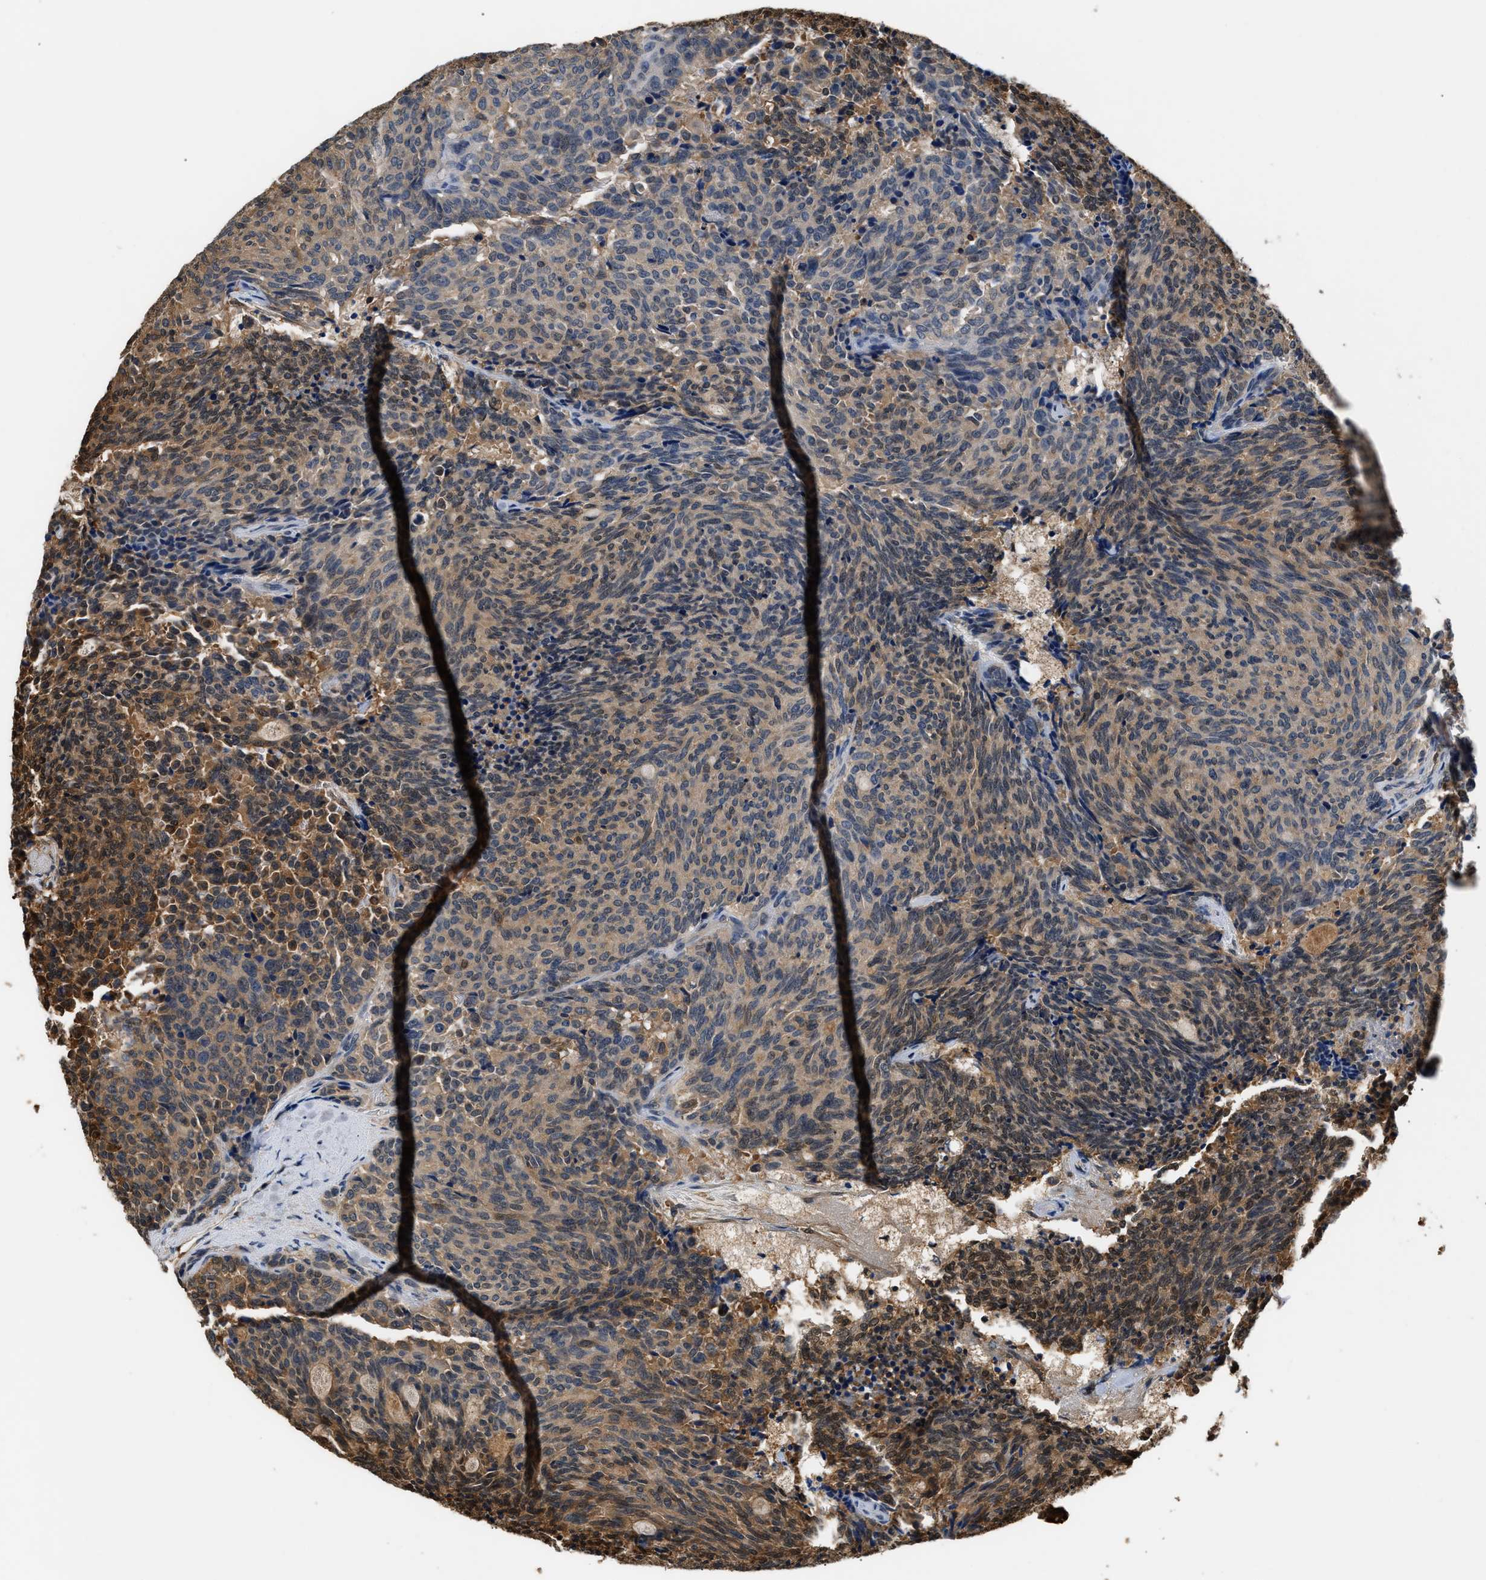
{"staining": {"intensity": "moderate", "quantity": "25%-75%", "location": "cytoplasmic/membranous"}, "tissue": "carcinoid", "cell_type": "Tumor cells", "image_type": "cancer", "snomed": [{"axis": "morphology", "description": "Carcinoid, malignant, NOS"}, {"axis": "topography", "description": "Pancreas"}], "caption": "Moderate cytoplasmic/membranous expression for a protein is seen in approximately 25%-75% of tumor cells of malignant carcinoid using immunohistochemistry (IHC).", "gene": "GPI", "patient": {"sex": "female", "age": 54}}